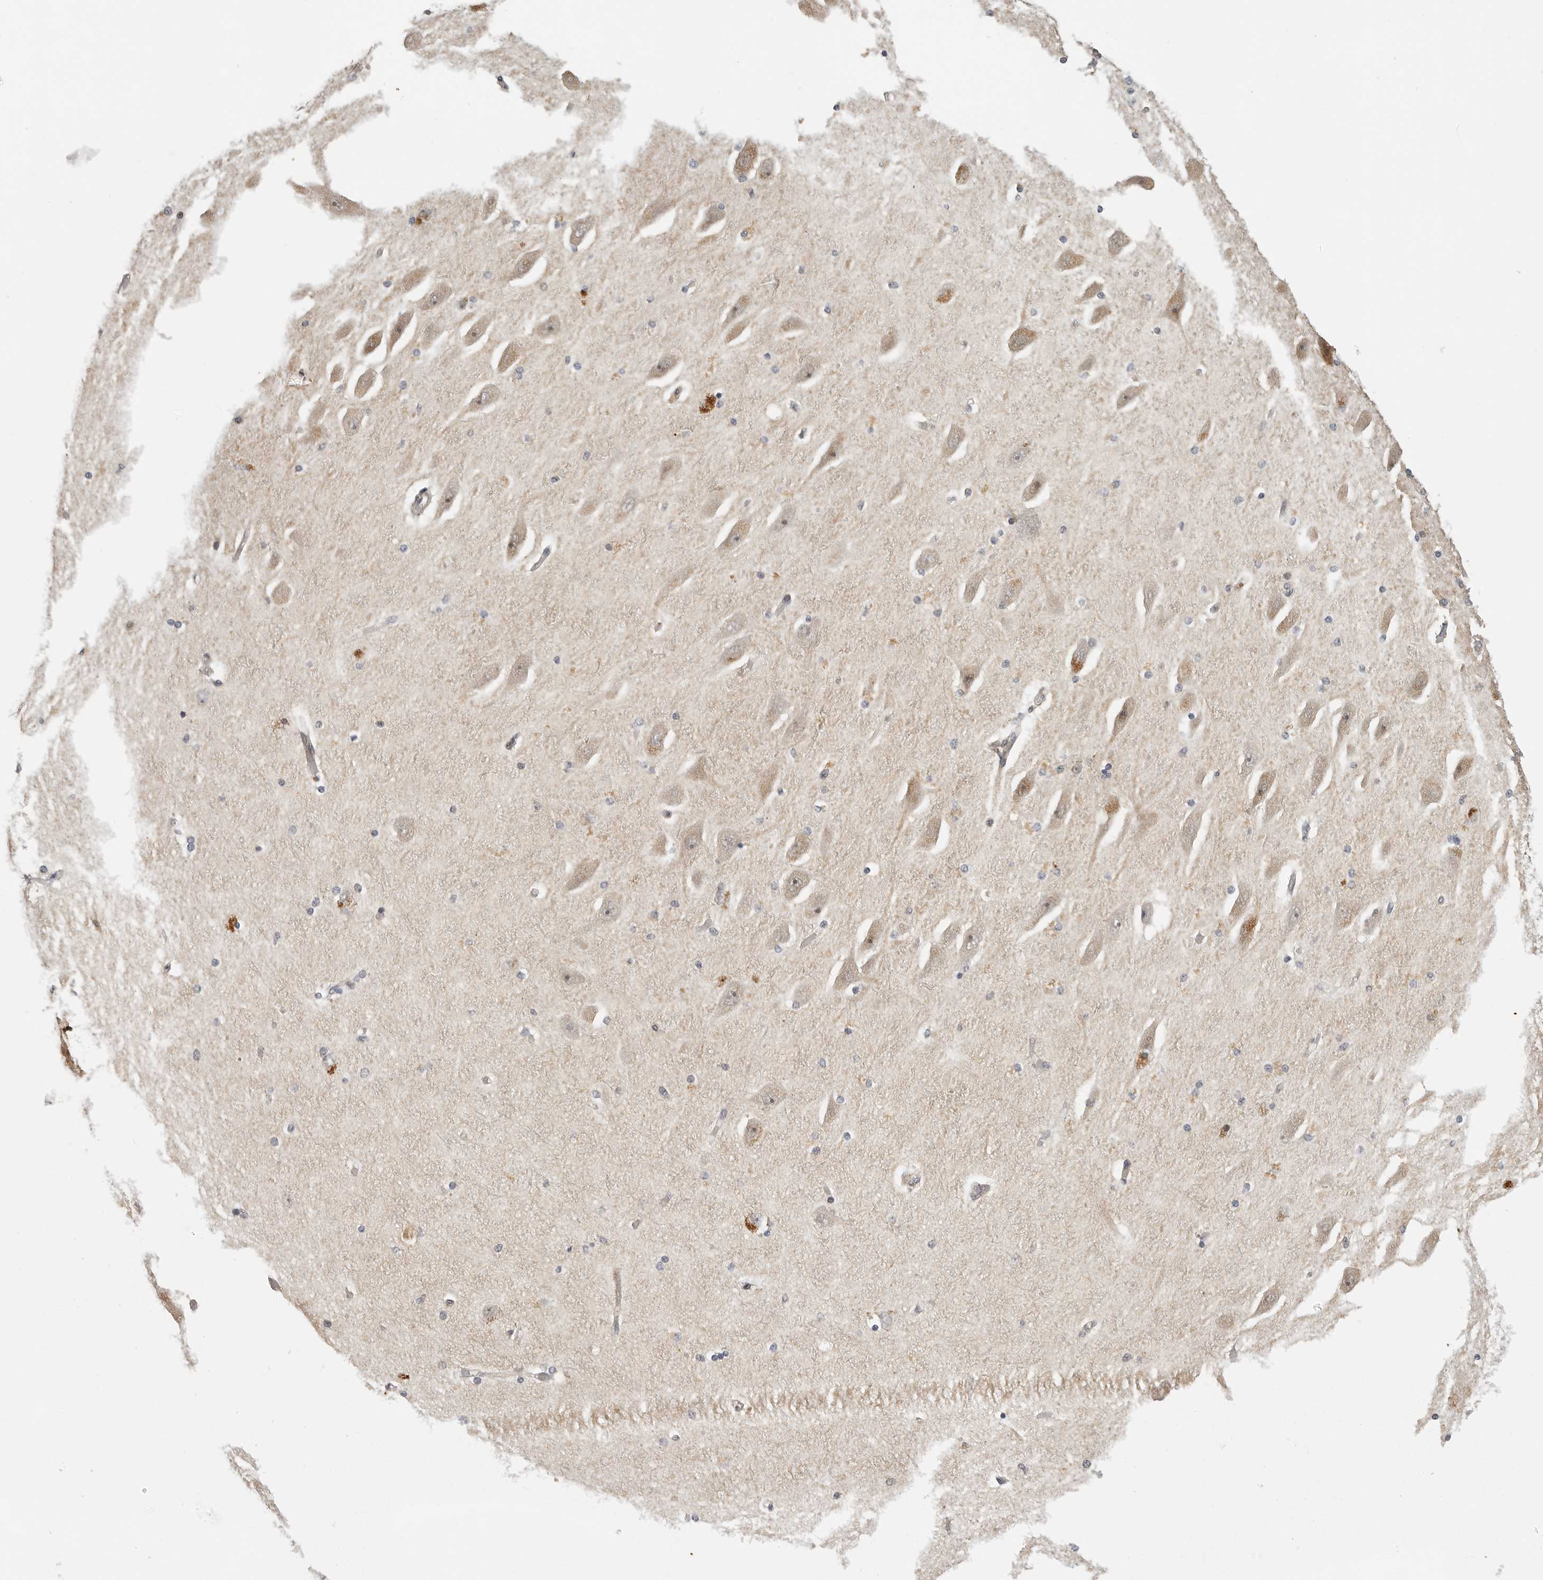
{"staining": {"intensity": "negative", "quantity": "none", "location": "none"}, "tissue": "hippocampus", "cell_type": "Glial cells", "image_type": "normal", "snomed": [{"axis": "morphology", "description": "Normal tissue, NOS"}, {"axis": "topography", "description": "Hippocampus"}], "caption": "High magnification brightfield microscopy of normal hippocampus stained with DAB (brown) and counterstained with hematoxylin (blue): glial cells show no significant staining.", "gene": "UROD", "patient": {"sex": "female", "age": 54}}